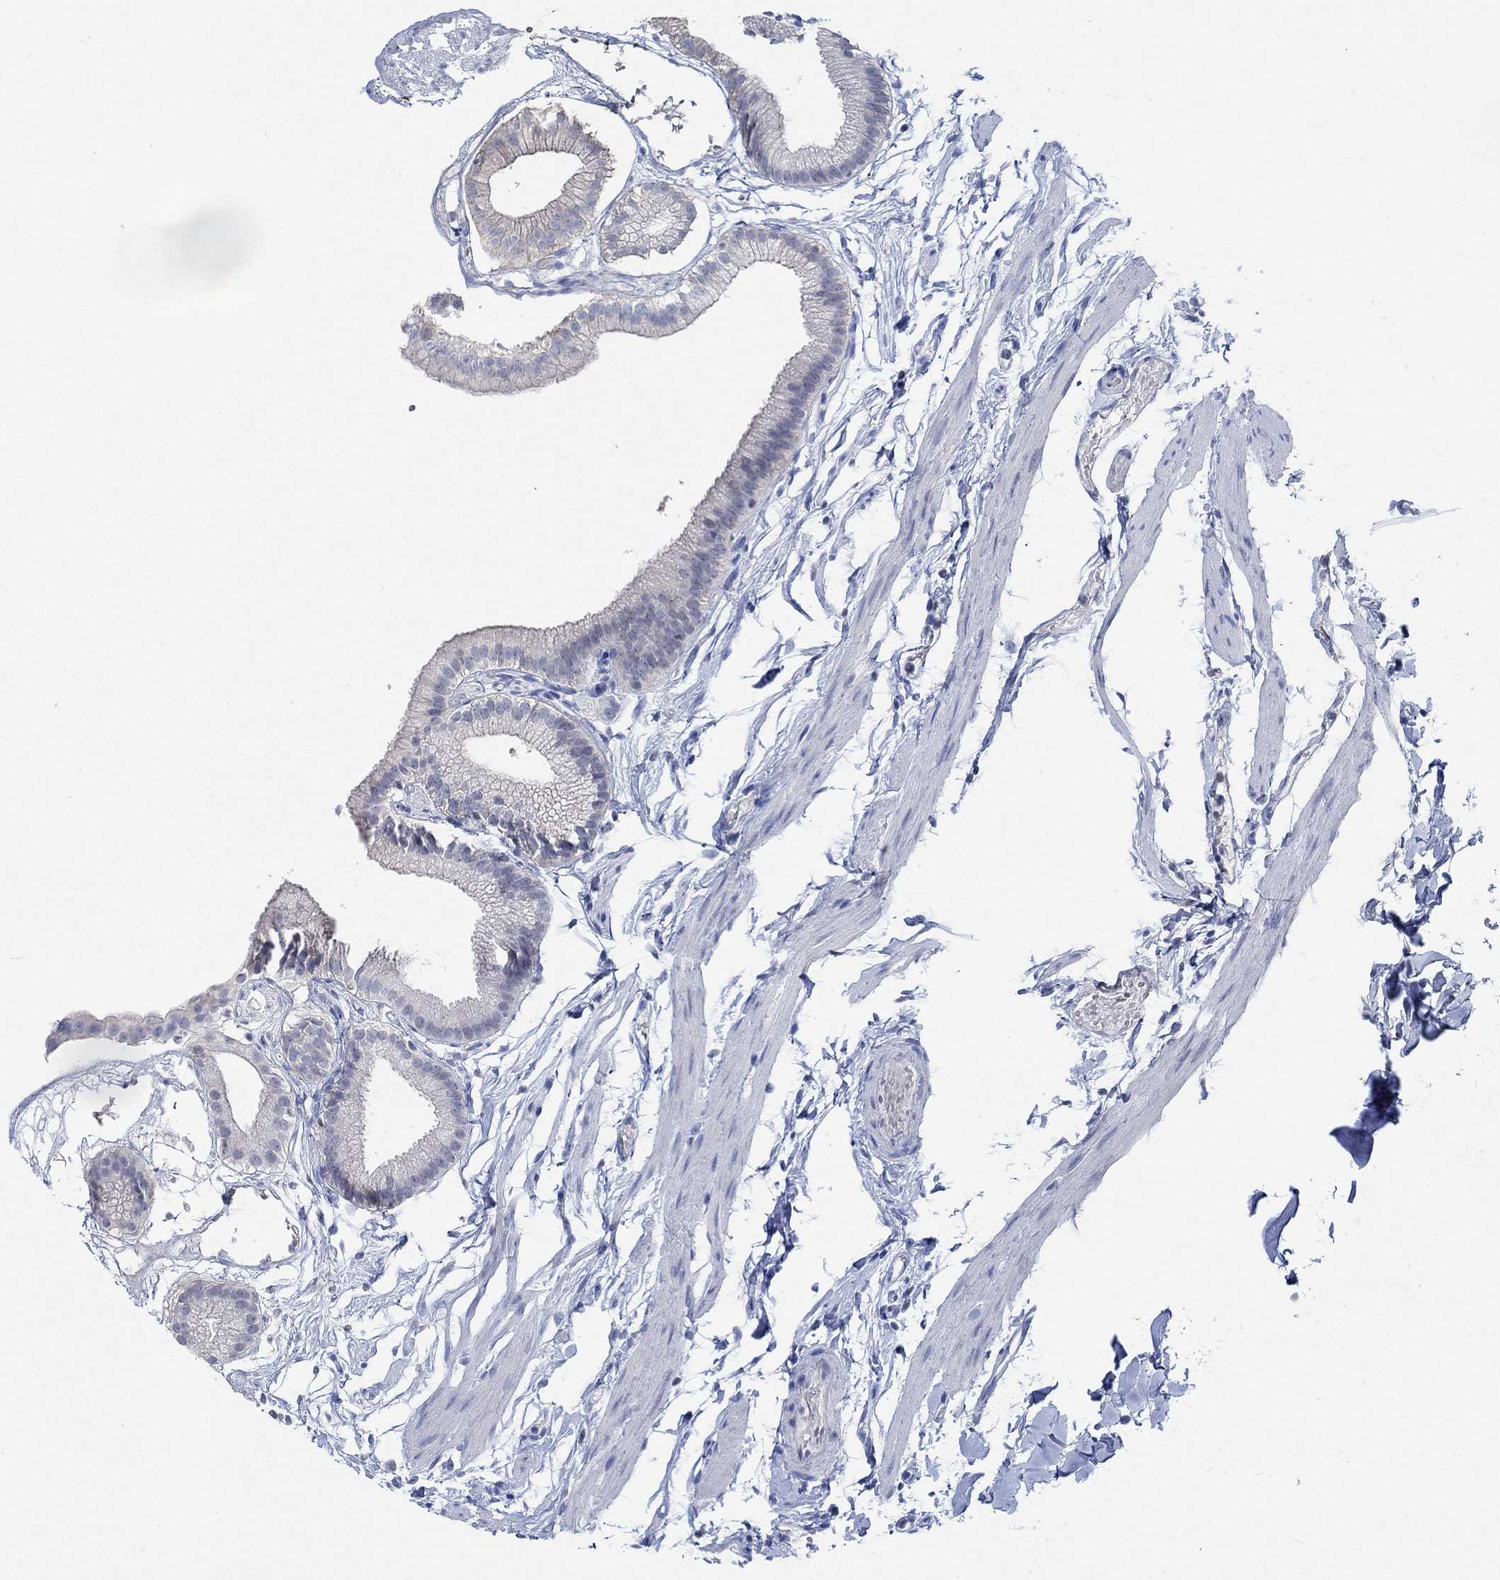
{"staining": {"intensity": "weak", "quantity": "<25%", "location": "nuclear"}, "tissue": "gallbladder", "cell_type": "Glandular cells", "image_type": "normal", "snomed": [{"axis": "morphology", "description": "Normal tissue, NOS"}, {"axis": "topography", "description": "Gallbladder"}], "caption": "DAB immunohistochemical staining of benign gallbladder shows no significant expression in glandular cells. (DAB (3,3'-diaminobenzidine) immunohistochemistry (IHC) visualized using brightfield microscopy, high magnification).", "gene": "PPP1R17", "patient": {"sex": "female", "age": 45}}